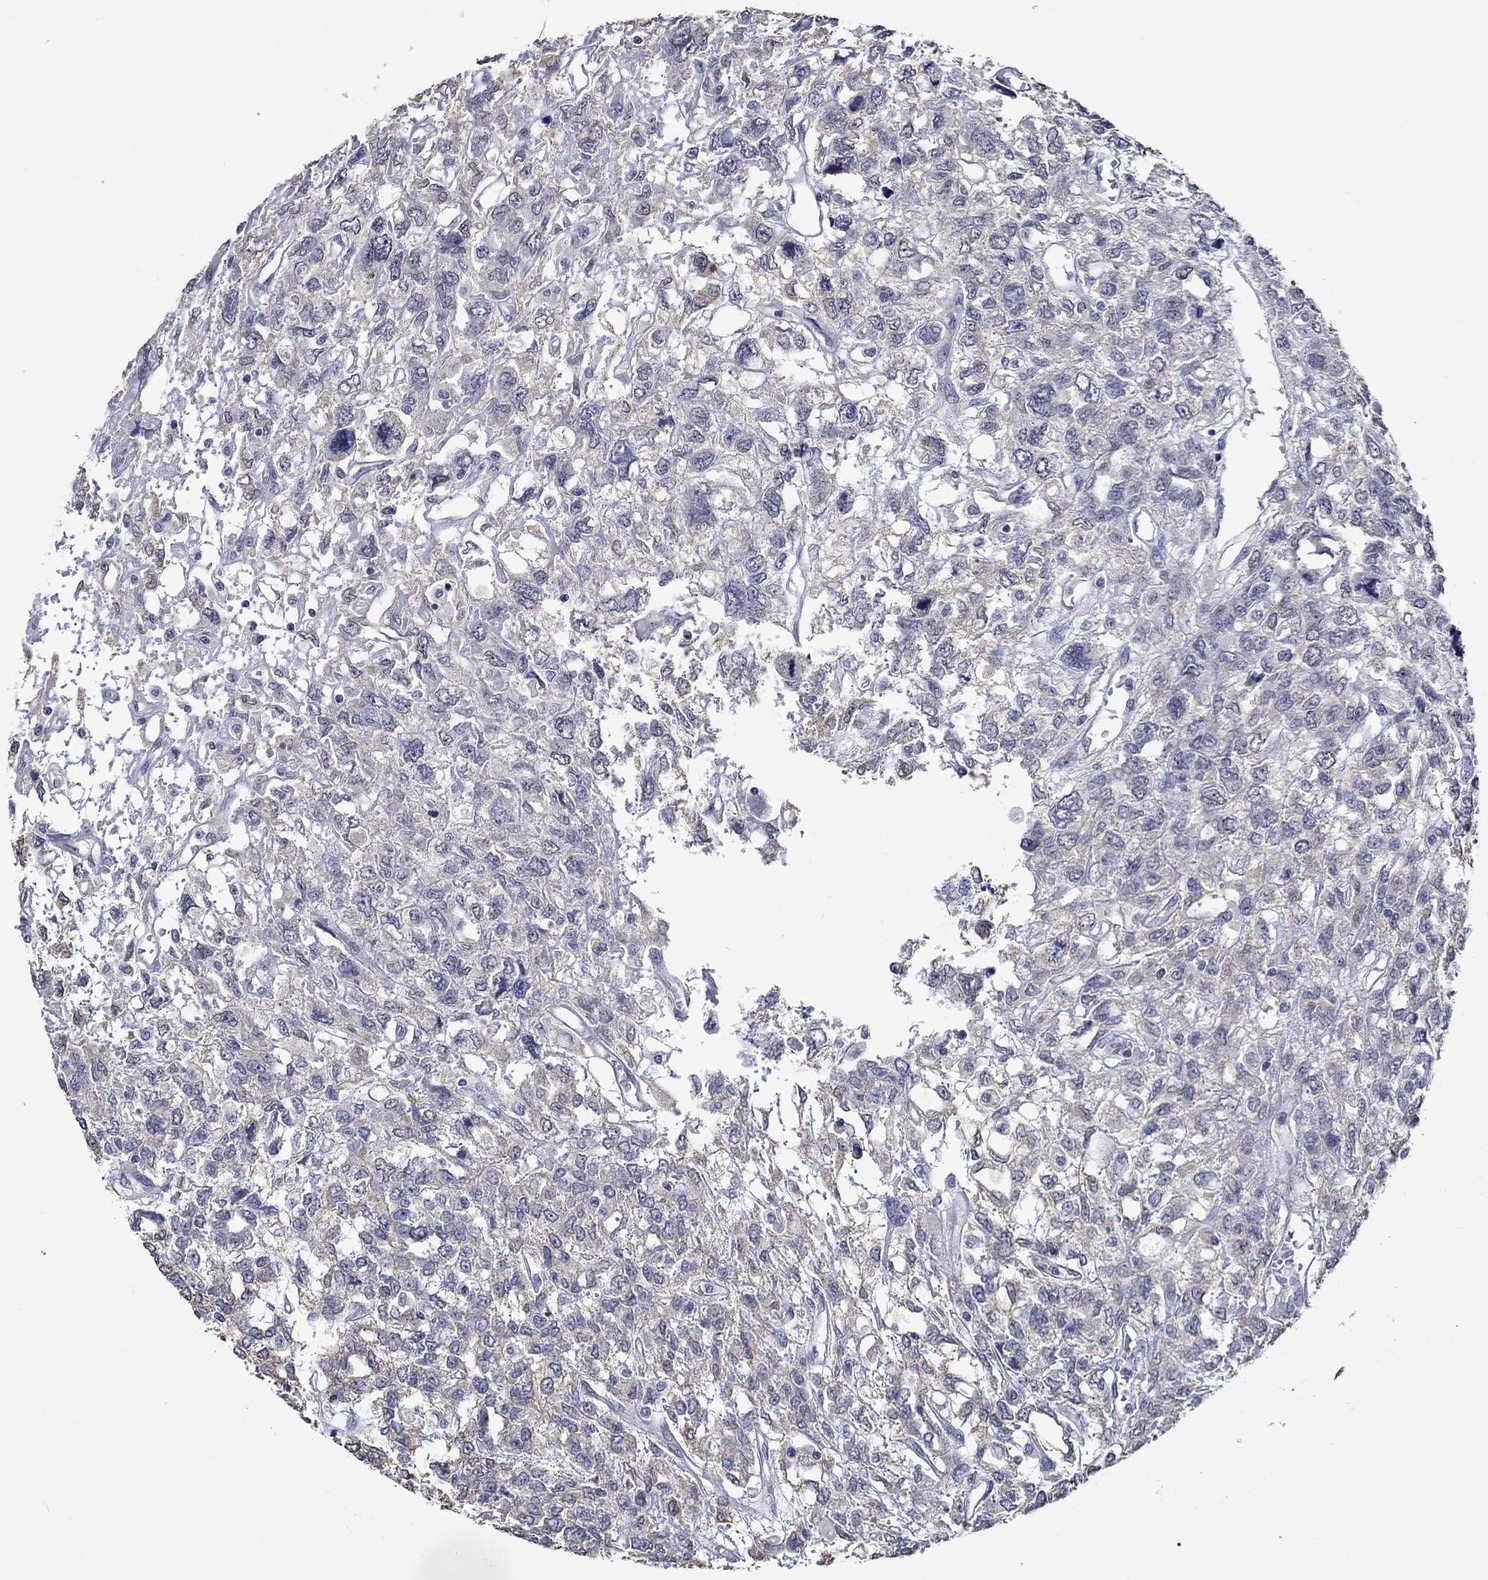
{"staining": {"intensity": "negative", "quantity": "none", "location": "none"}, "tissue": "testis cancer", "cell_type": "Tumor cells", "image_type": "cancer", "snomed": [{"axis": "morphology", "description": "Seminoma, NOS"}, {"axis": "topography", "description": "Testis"}], "caption": "The immunohistochemistry histopathology image has no significant positivity in tumor cells of testis cancer tissue.", "gene": "DDX3Y", "patient": {"sex": "male", "age": 52}}